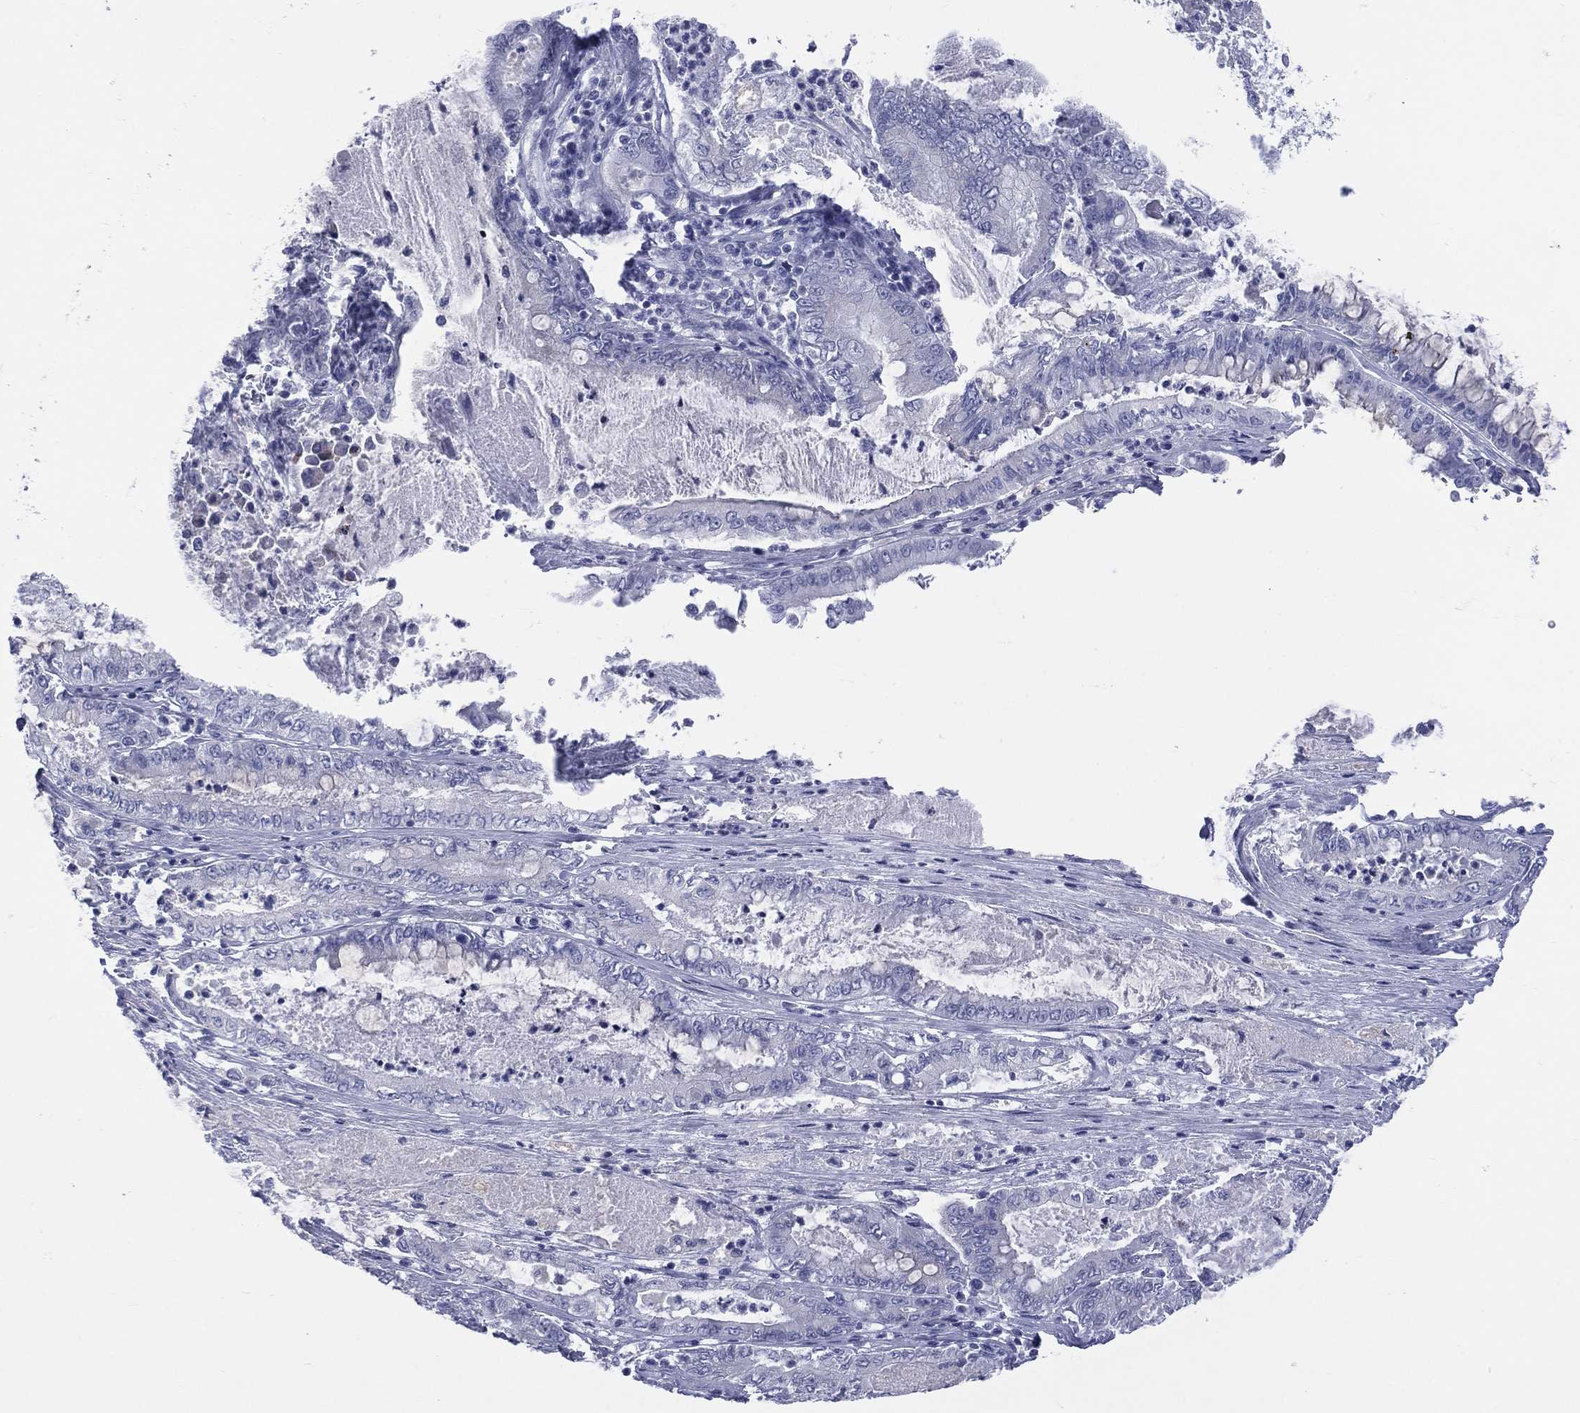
{"staining": {"intensity": "negative", "quantity": "none", "location": "none"}, "tissue": "pancreatic cancer", "cell_type": "Tumor cells", "image_type": "cancer", "snomed": [{"axis": "morphology", "description": "Adenocarcinoma, NOS"}, {"axis": "topography", "description": "Pancreas"}], "caption": "The micrograph demonstrates no staining of tumor cells in pancreatic adenocarcinoma. Brightfield microscopy of immunohistochemistry stained with DAB (brown) and hematoxylin (blue), captured at high magnification.", "gene": "MLLT10", "patient": {"sex": "male", "age": 71}}